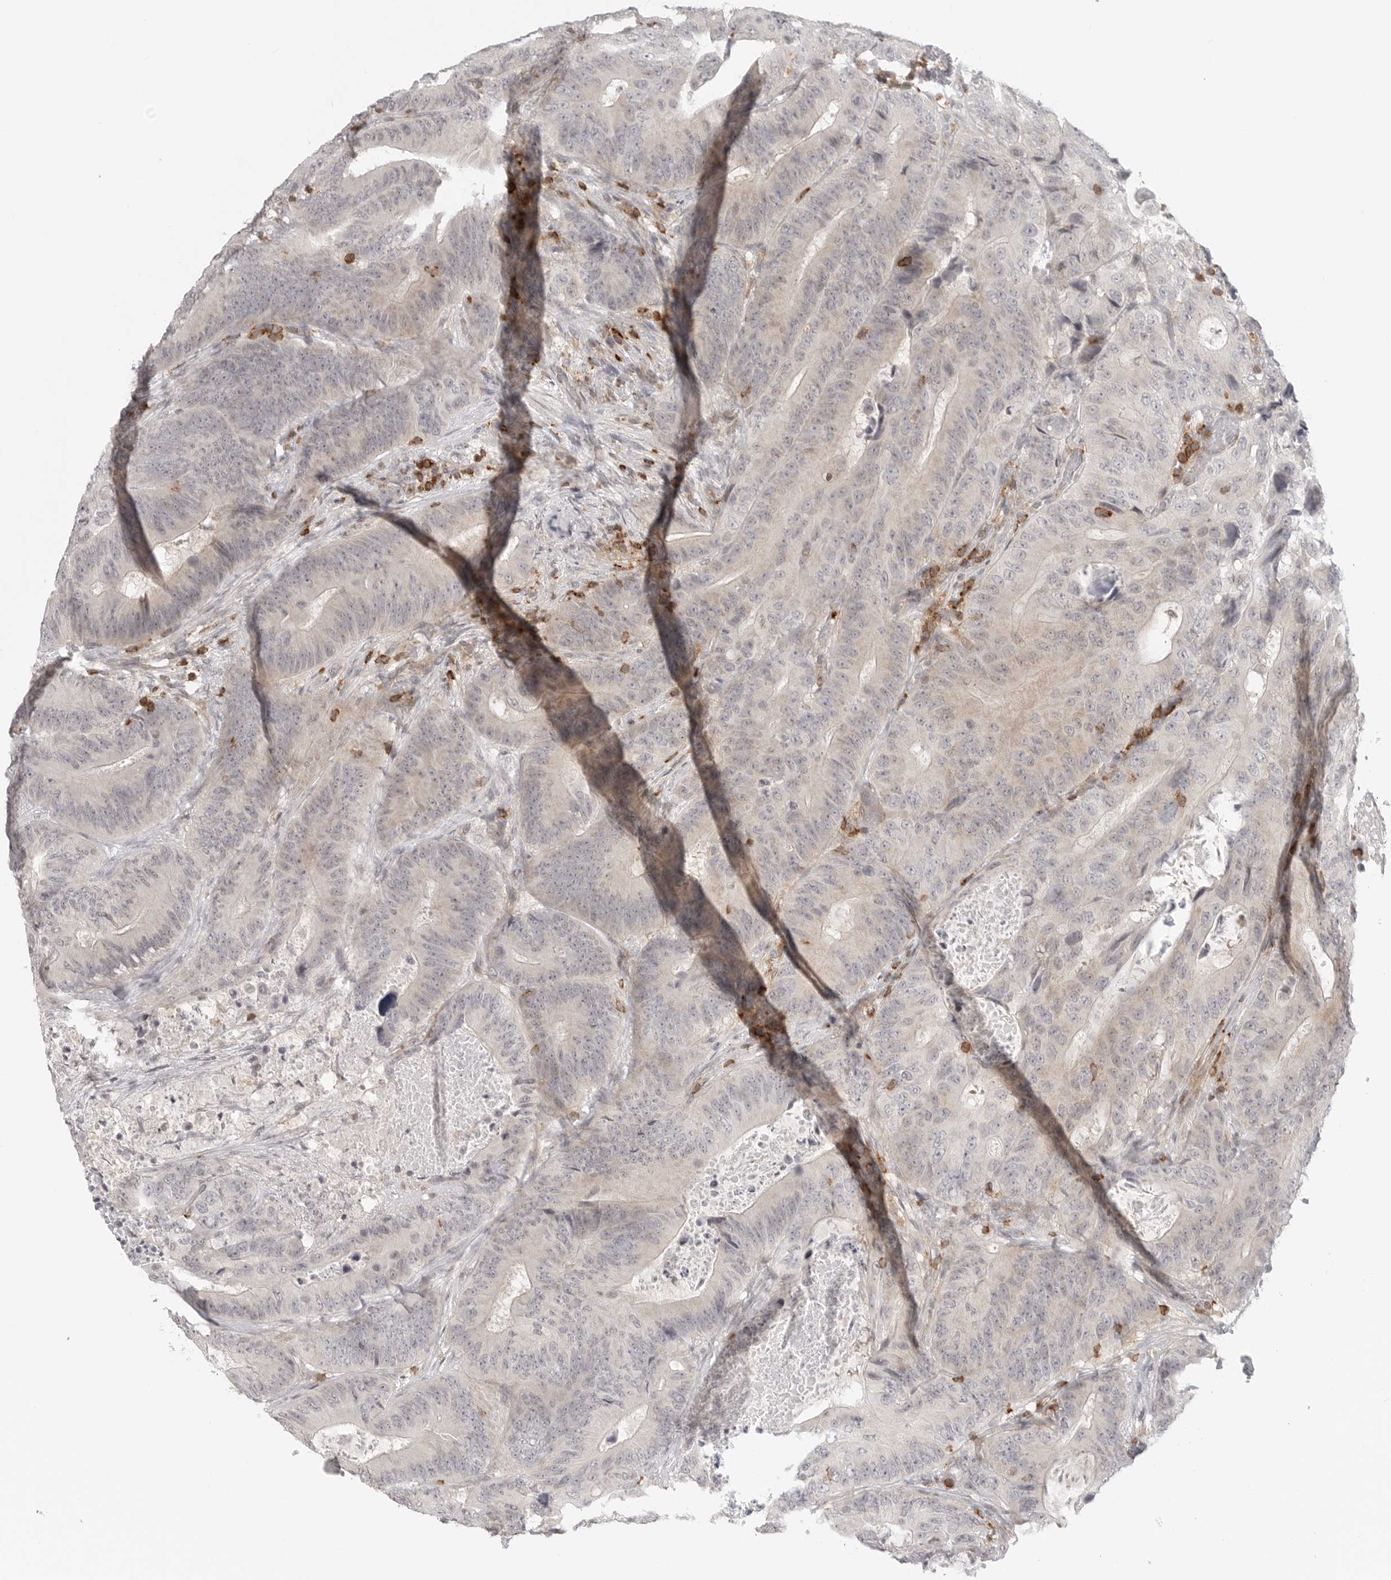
{"staining": {"intensity": "negative", "quantity": "none", "location": "none"}, "tissue": "colorectal cancer", "cell_type": "Tumor cells", "image_type": "cancer", "snomed": [{"axis": "morphology", "description": "Adenocarcinoma, NOS"}, {"axis": "topography", "description": "Colon"}], "caption": "IHC histopathology image of colorectal cancer (adenocarcinoma) stained for a protein (brown), which reveals no staining in tumor cells. The staining was performed using DAB to visualize the protein expression in brown, while the nuclei were stained in blue with hematoxylin (Magnification: 20x).", "gene": "SH3KBP1", "patient": {"sex": "male", "age": 83}}